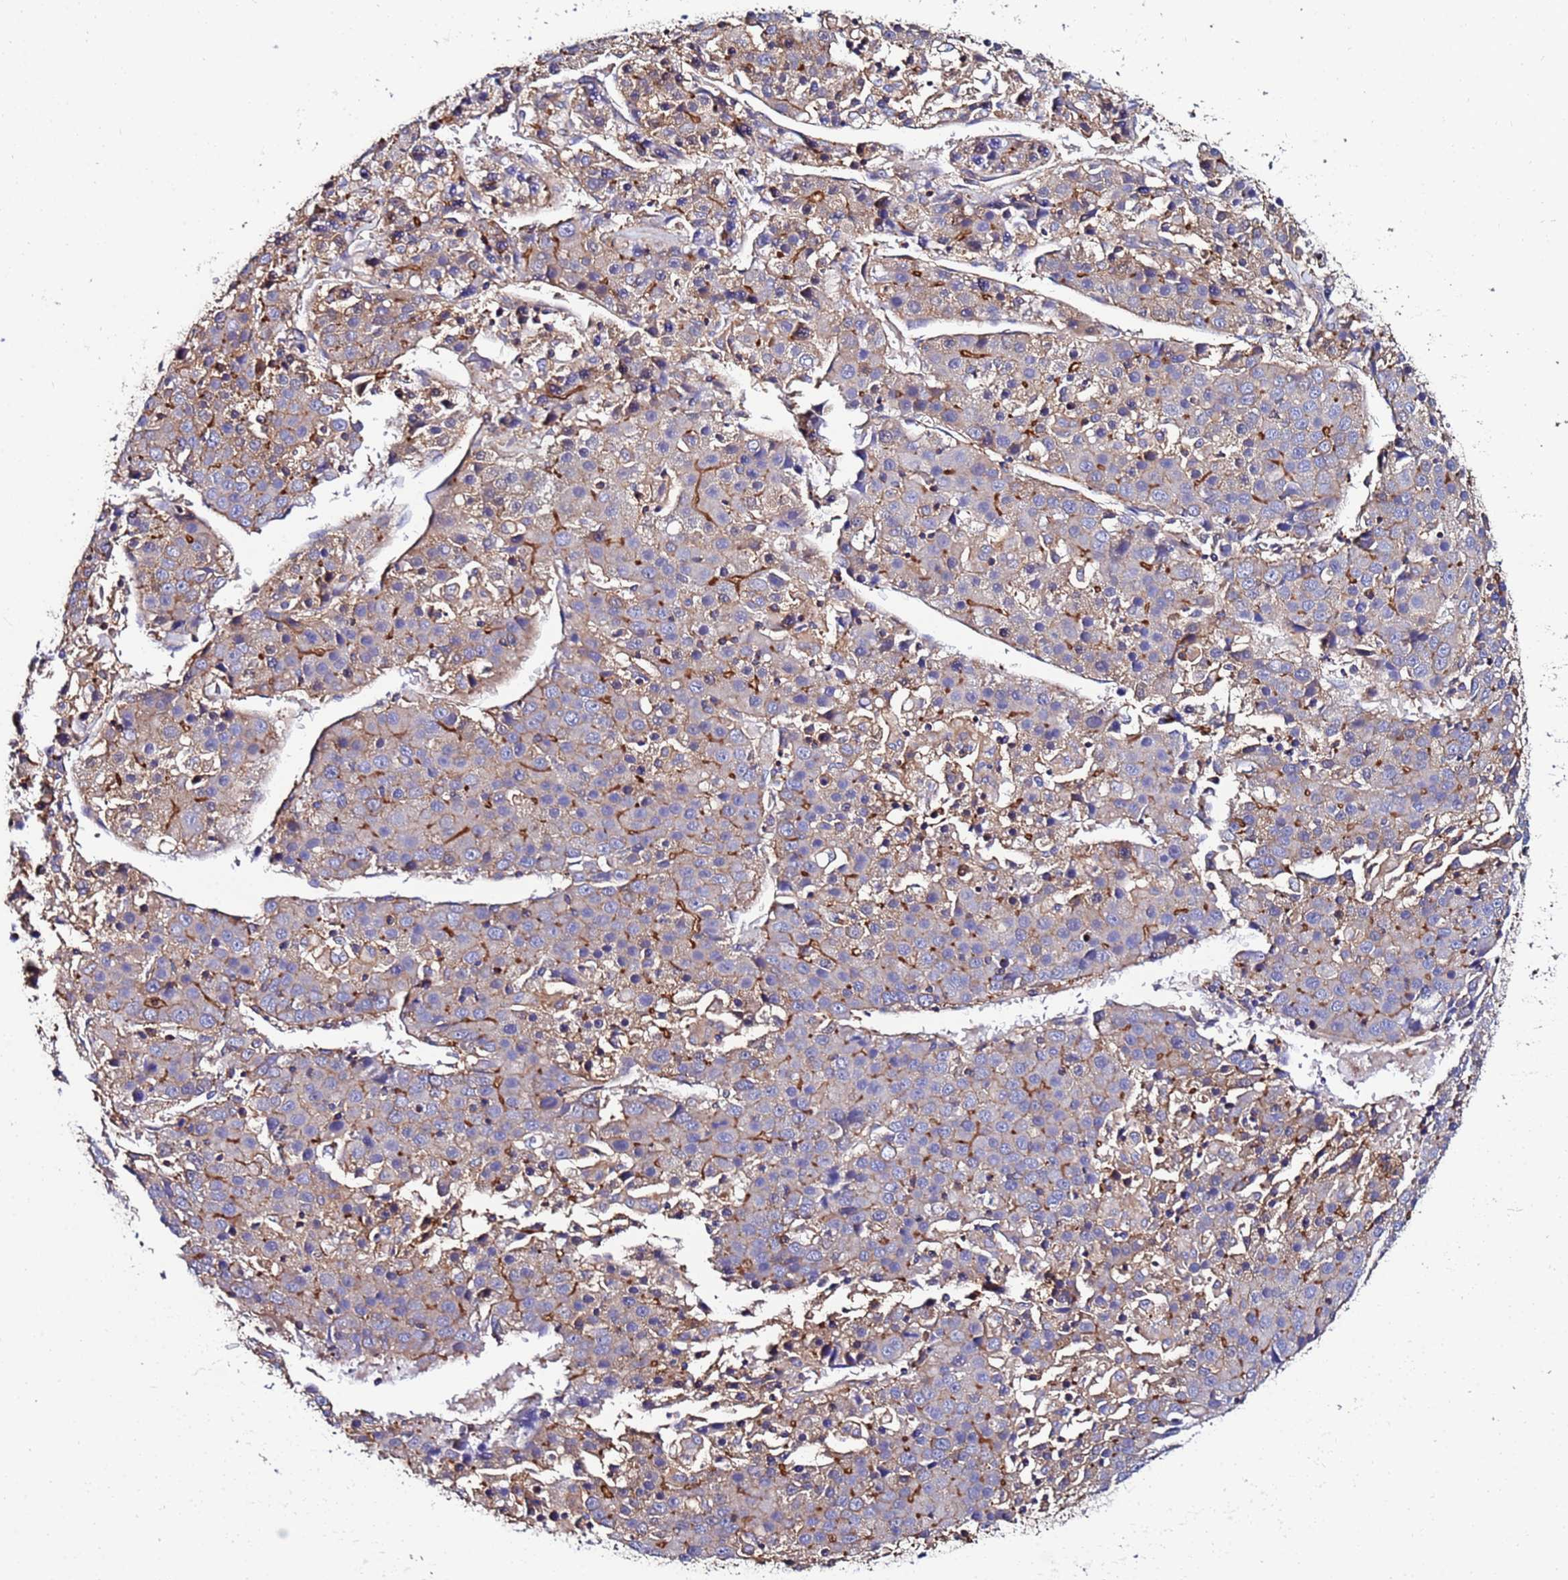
{"staining": {"intensity": "moderate", "quantity": "<25%", "location": "cytoplasmic/membranous"}, "tissue": "liver cancer", "cell_type": "Tumor cells", "image_type": "cancer", "snomed": [{"axis": "morphology", "description": "Carcinoma, Hepatocellular, NOS"}, {"axis": "topography", "description": "Liver"}], "caption": "Immunohistochemical staining of liver cancer (hepatocellular carcinoma) reveals moderate cytoplasmic/membranous protein positivity in about <25% of tumor cells.", "gene": "POTEE", "patient": {"sex": "male", "age": 55}}